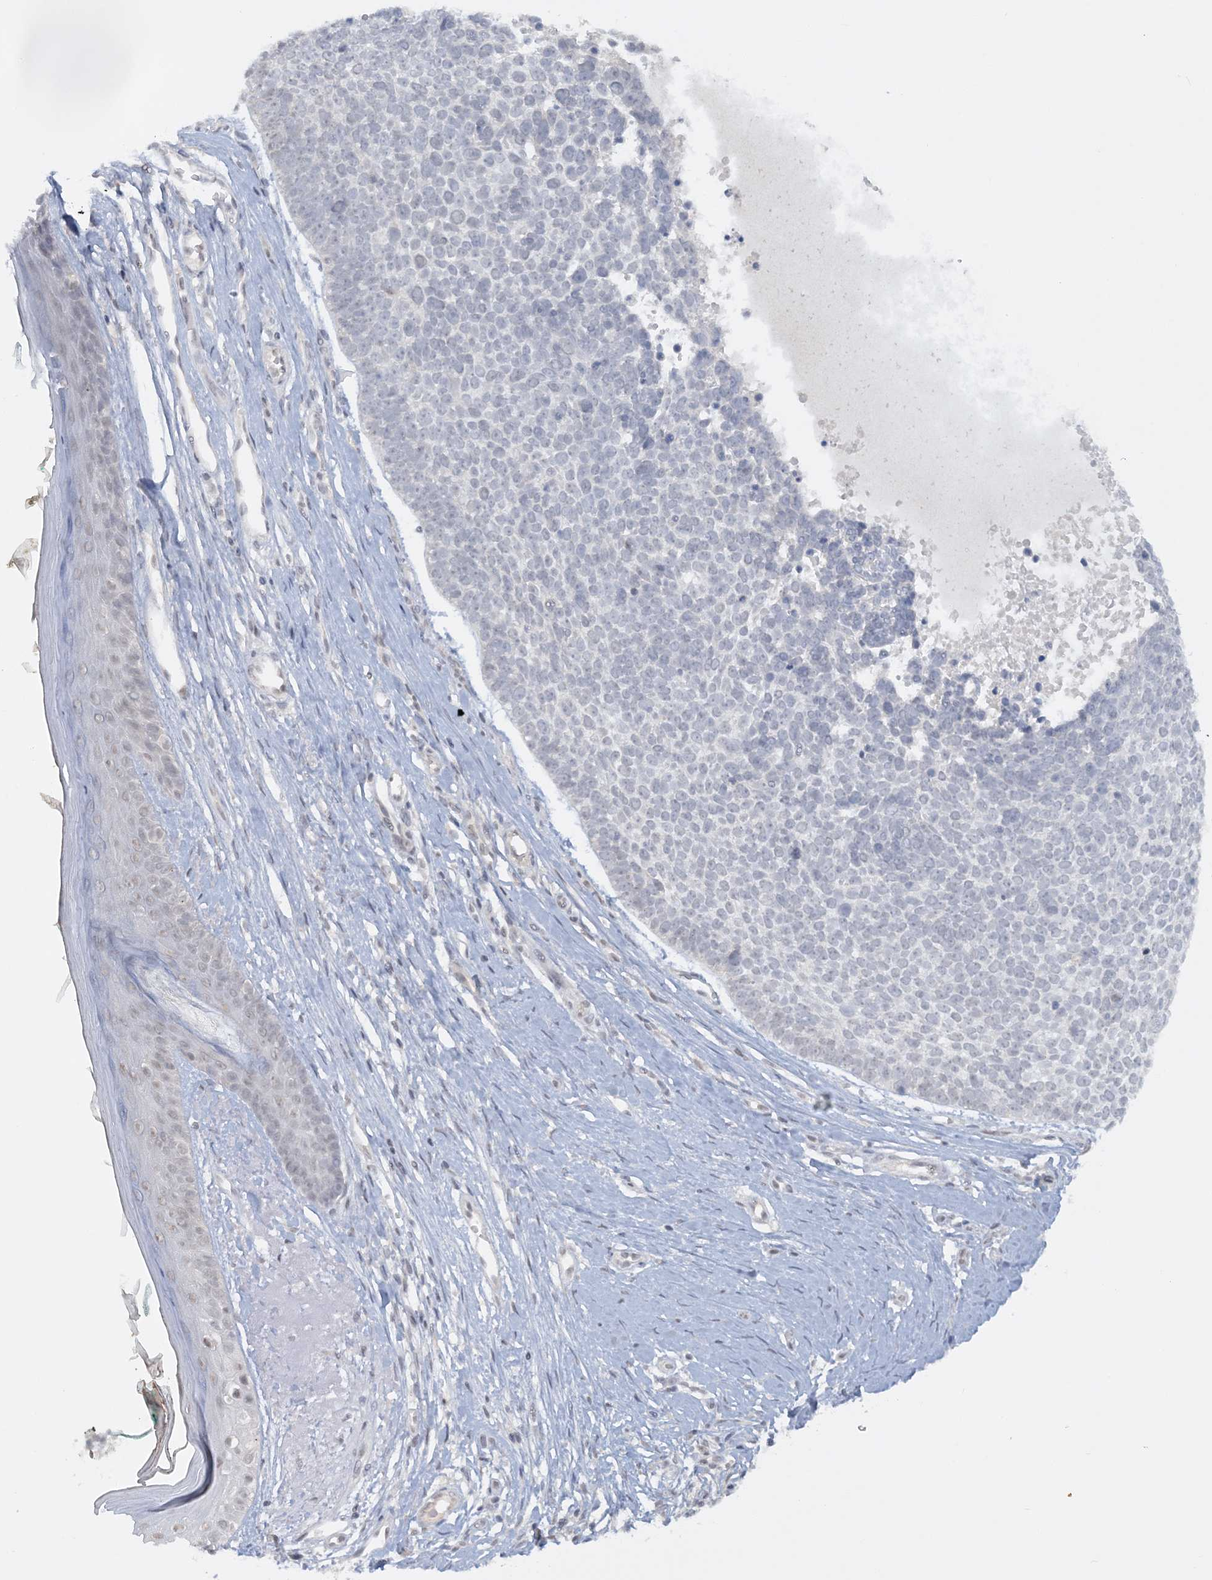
{"staining": {"intensity": "negative", "quantity": "none", "location": "none"}, "tissue": "skin cancer", "cell_type": "Tumor cells", "image_type": "cancer", "snomed": [{"axis": "morphology", "description": "Basal cell carcinoma"}, {"axis": "topography", "description": "Skin"}], "caption": "High magnification brightfield microscopy of basal cell carcinoma (skin) stained with DAB (3,3'-diaminobenzidine) (brown) and counterstained with hematoxylin (blue): tumor cells show no significant positivity. Brightfield microscopy of IHC stained with DAB (brown) and hematoxylin (blue), captured at high magnification.", "gene": "KMT2D", "patient": {"sex": "female", "age": 81}}